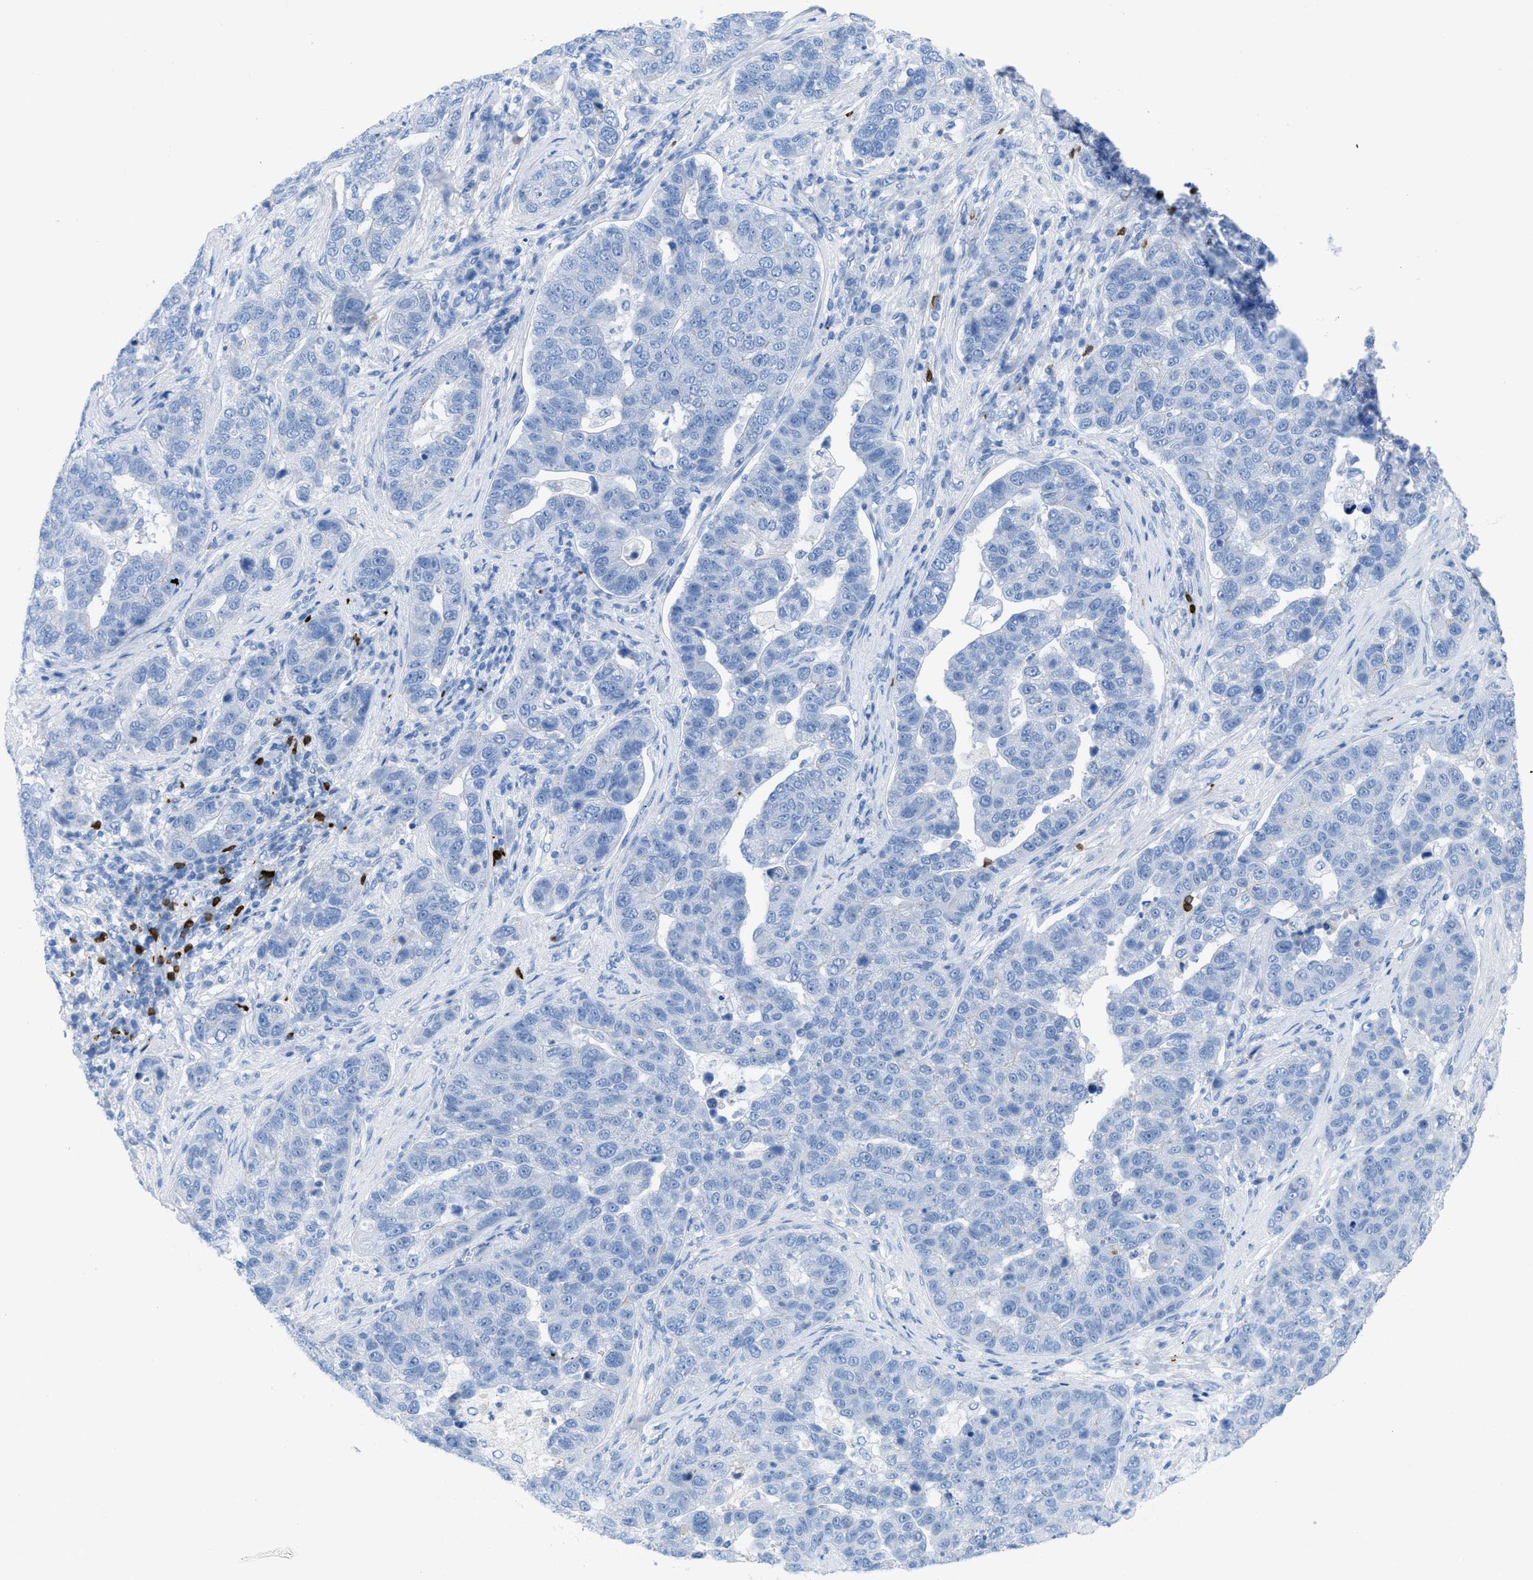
{"staining": {"intensity": "negative", "quantity": "none", "location": "none"}, "tissue": "pancreatic cancer", "cell_type": "Tumor cells", "image_type": "cancer", "snomed": [{"axis": "morphology", "description": "Adenocarcinoma, NOS"}, {"axis": "topography", "description": "Pancreas"}], "caption": "Immunohistochemistry (IHC) photomicrograph of neoplastic tissue: adenocarcinoma (pancreatic) stained with DAB (3,3'-diaminobenzidine) reveals no significant protein staining in tumor cells.", "gene": "TCL1A", "patient": {"sex": "female", "age": 61}}